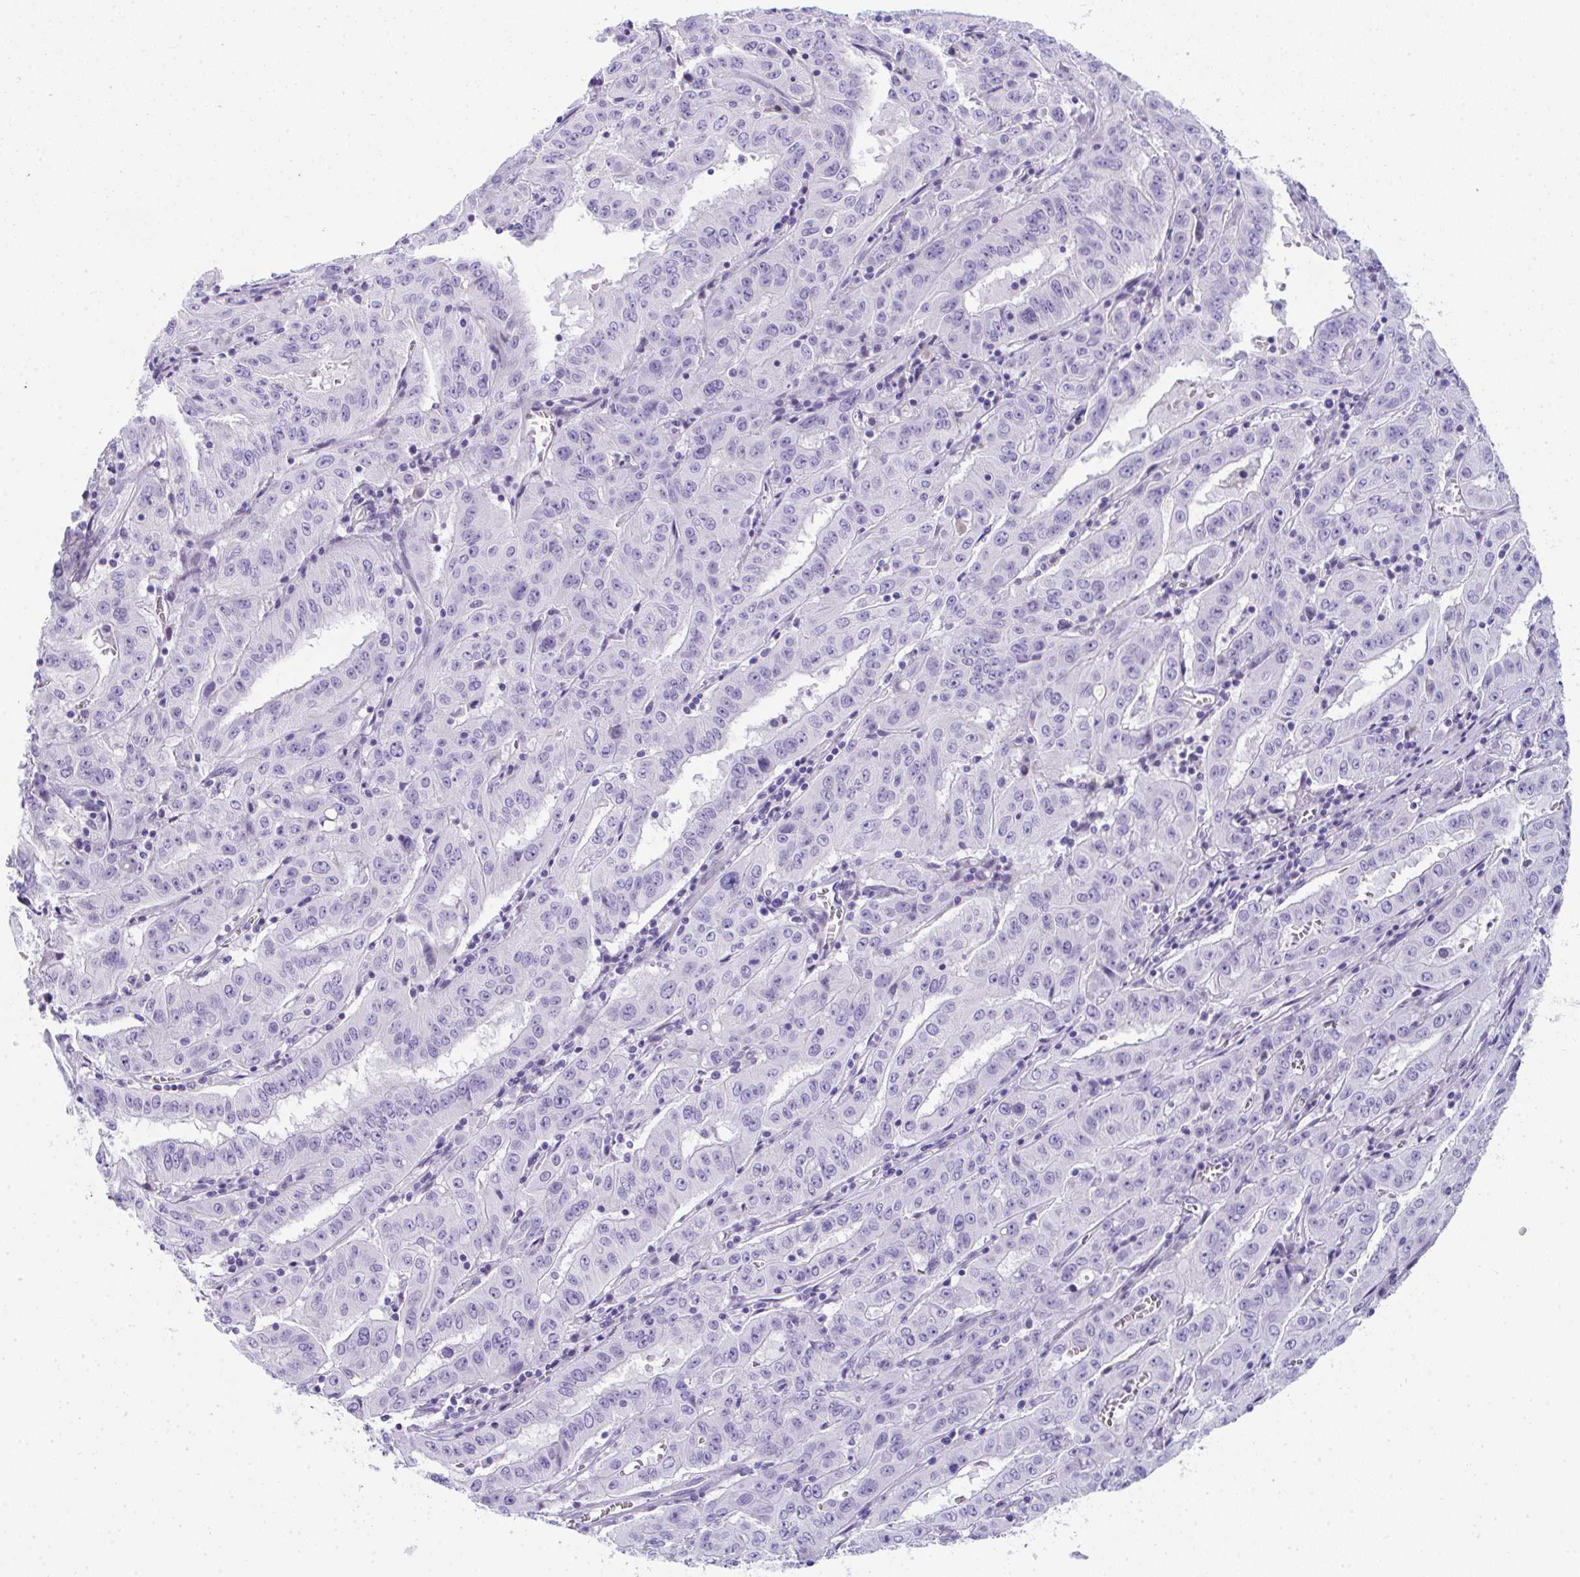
{"staining": {"intensity": "negative", "quantity": "none", "location": "none"}, "tissue": "pancreatic cancer", "cell_type": "Tumor cells", "image_type": "cancer", "snomed": [{"axis": "morphology", "description": "Adenocarcinoma, NOS"}, {"axis": "topography", "description": "Pancreas"}], "caption": "This is an immunohistochemistry (IHC) image of pancreatic adenocarcinoma. There is no positivity in tumor cells.", "gene": "TTC30B", "patient": {"sex": "male", "age": 63}}